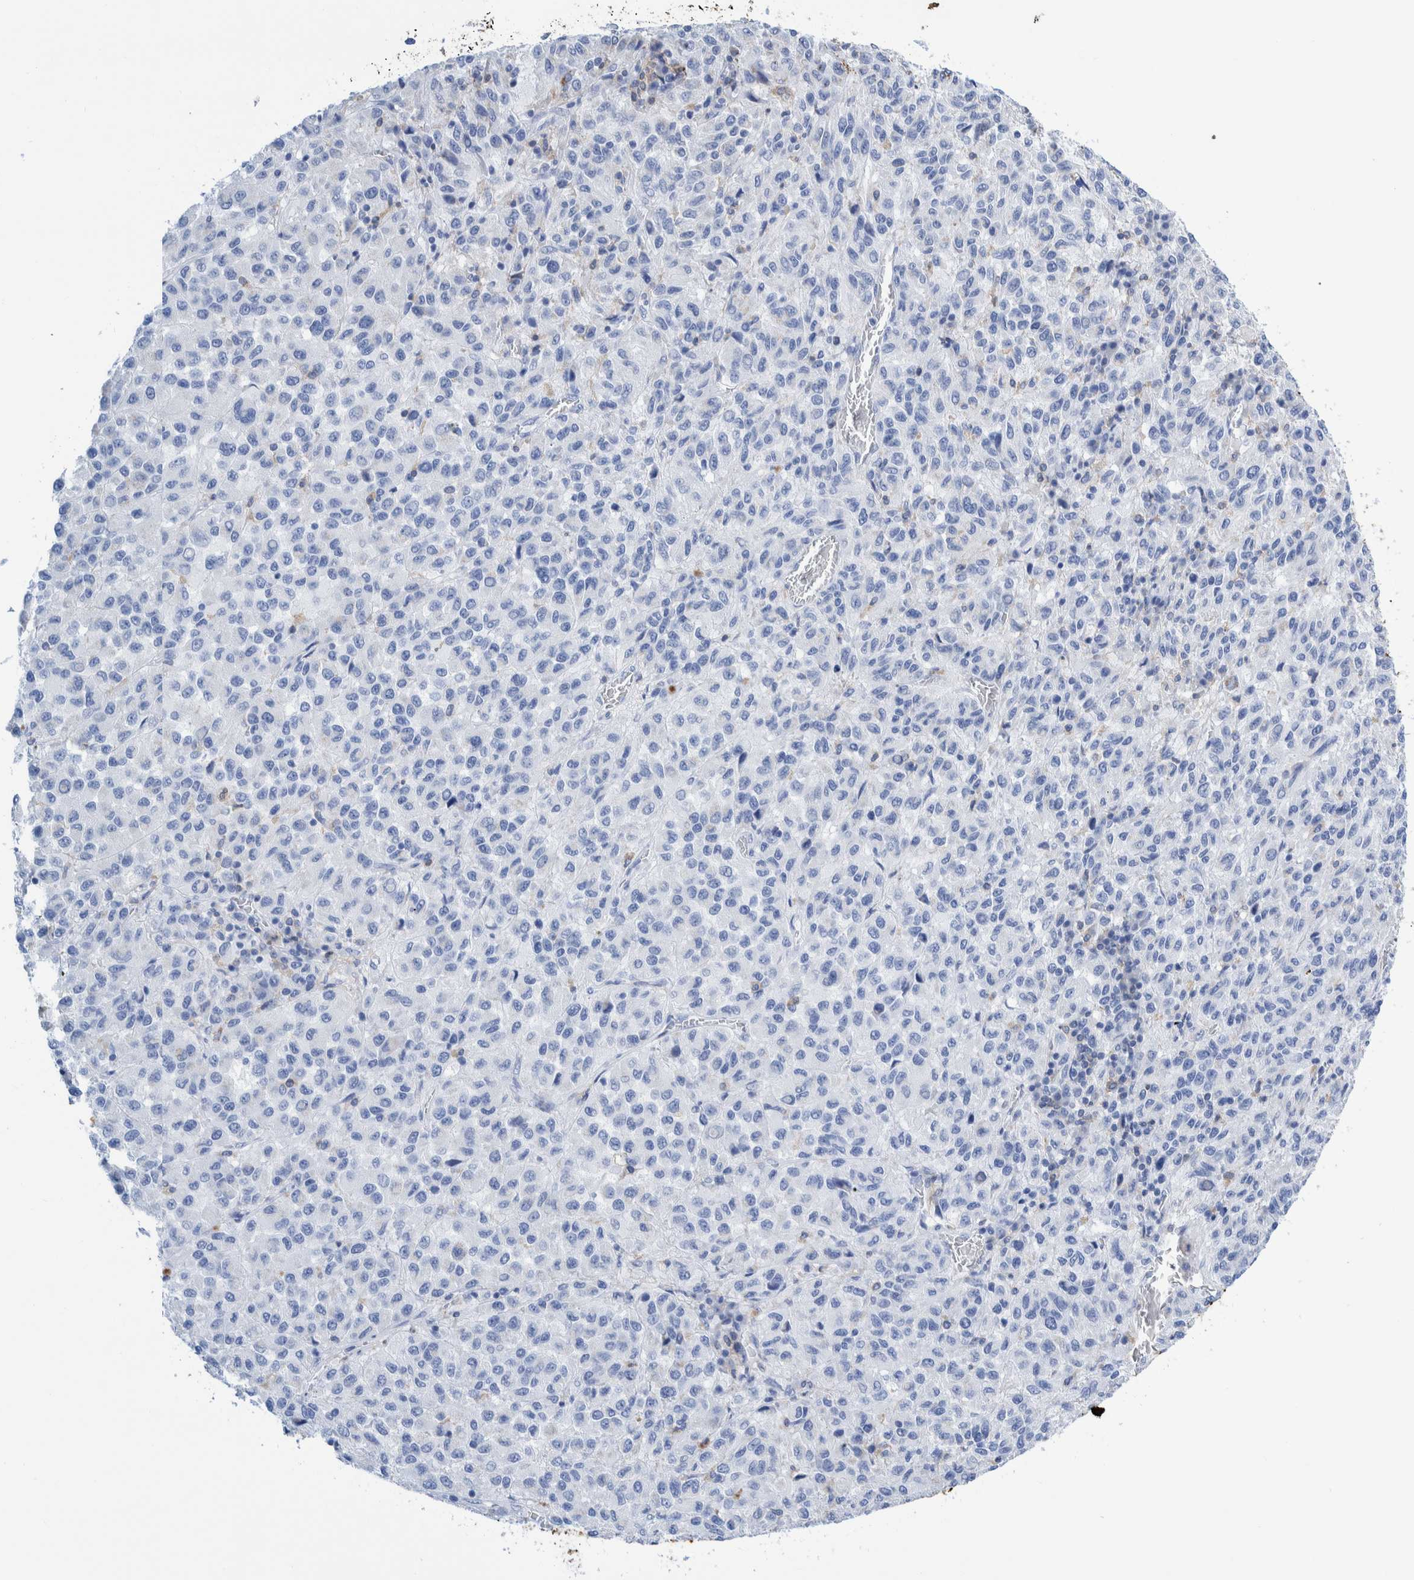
{"staining": {"intensity": "negative", "quantity": "none", "location": "none"}, "tissue": "skin cancer", "cell_type": "Tumor cells", "image_type": "cancer", "snomed": [{"axis": "morphology", "description": "Squamous cell carcinoma, NOS"}, {"axis": "topography", "description": "Skin"}], "caption": "Tumor cells show no significant protein expression in skin cancer (squamous cell carcinoma).", "gene": "KRT14", "patient": {"sex": "female", "age": 73}}